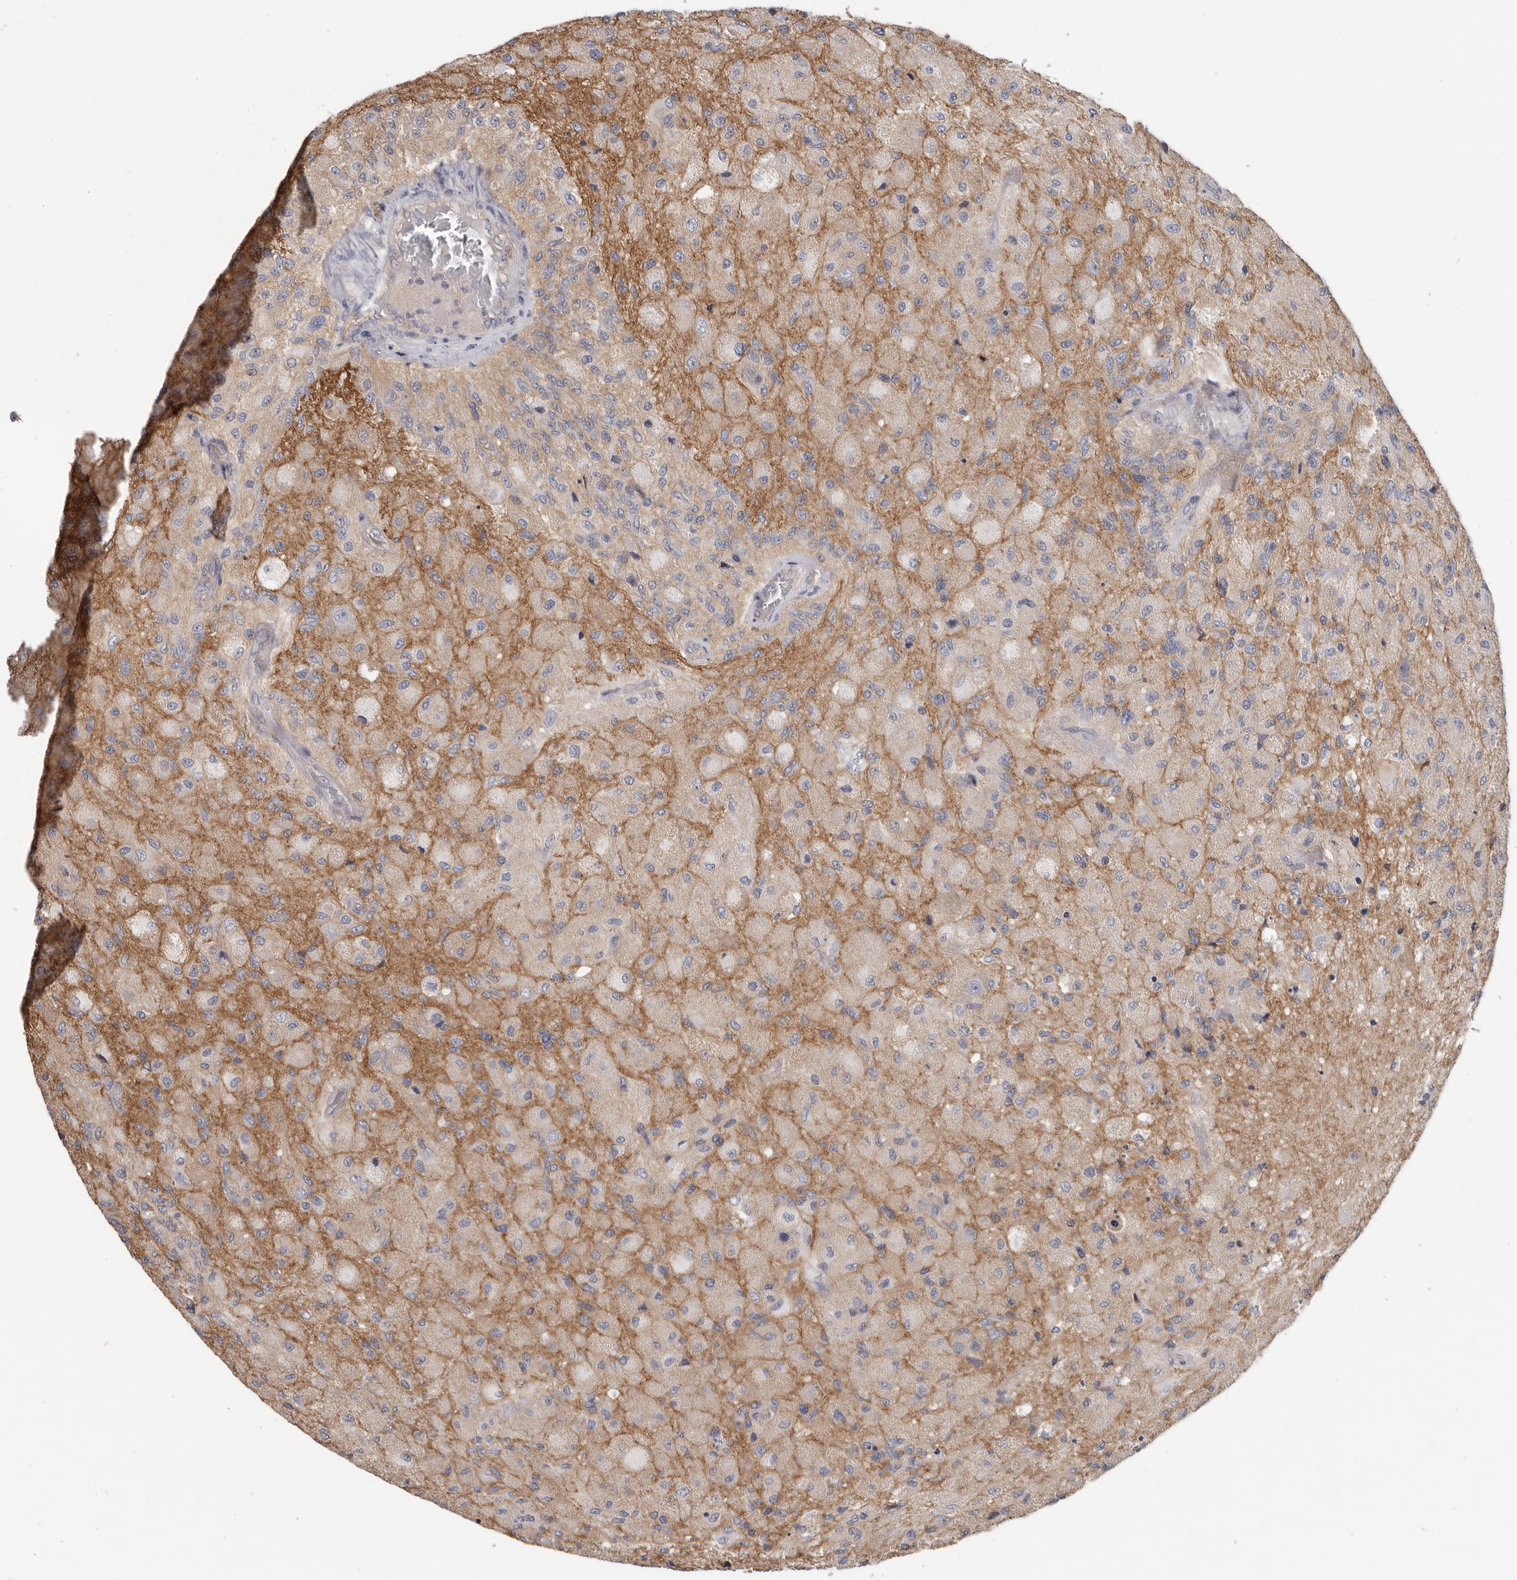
{"staining": {"intensity": "weak", "quantity": "<25%", "location": "cytoplasmic/membranous"}, "tissue": "glioma", "cell_type": "Tumor cells", "image_type": "cancer", "snomed": [{"axis": "morphology", "description": "Normal tissue, NOS"}, {"axis": "morphology", "description": "Glioma, malignant, High grade"}, {"axis": "topography", "description": "Cerebral cortex"}], "caption": "A histopathology image of human malignant high-grade glioma is negative for staining in tumor cells.", "gene": "WDTC1", "patient": {"sex": "male", "age": 77}}